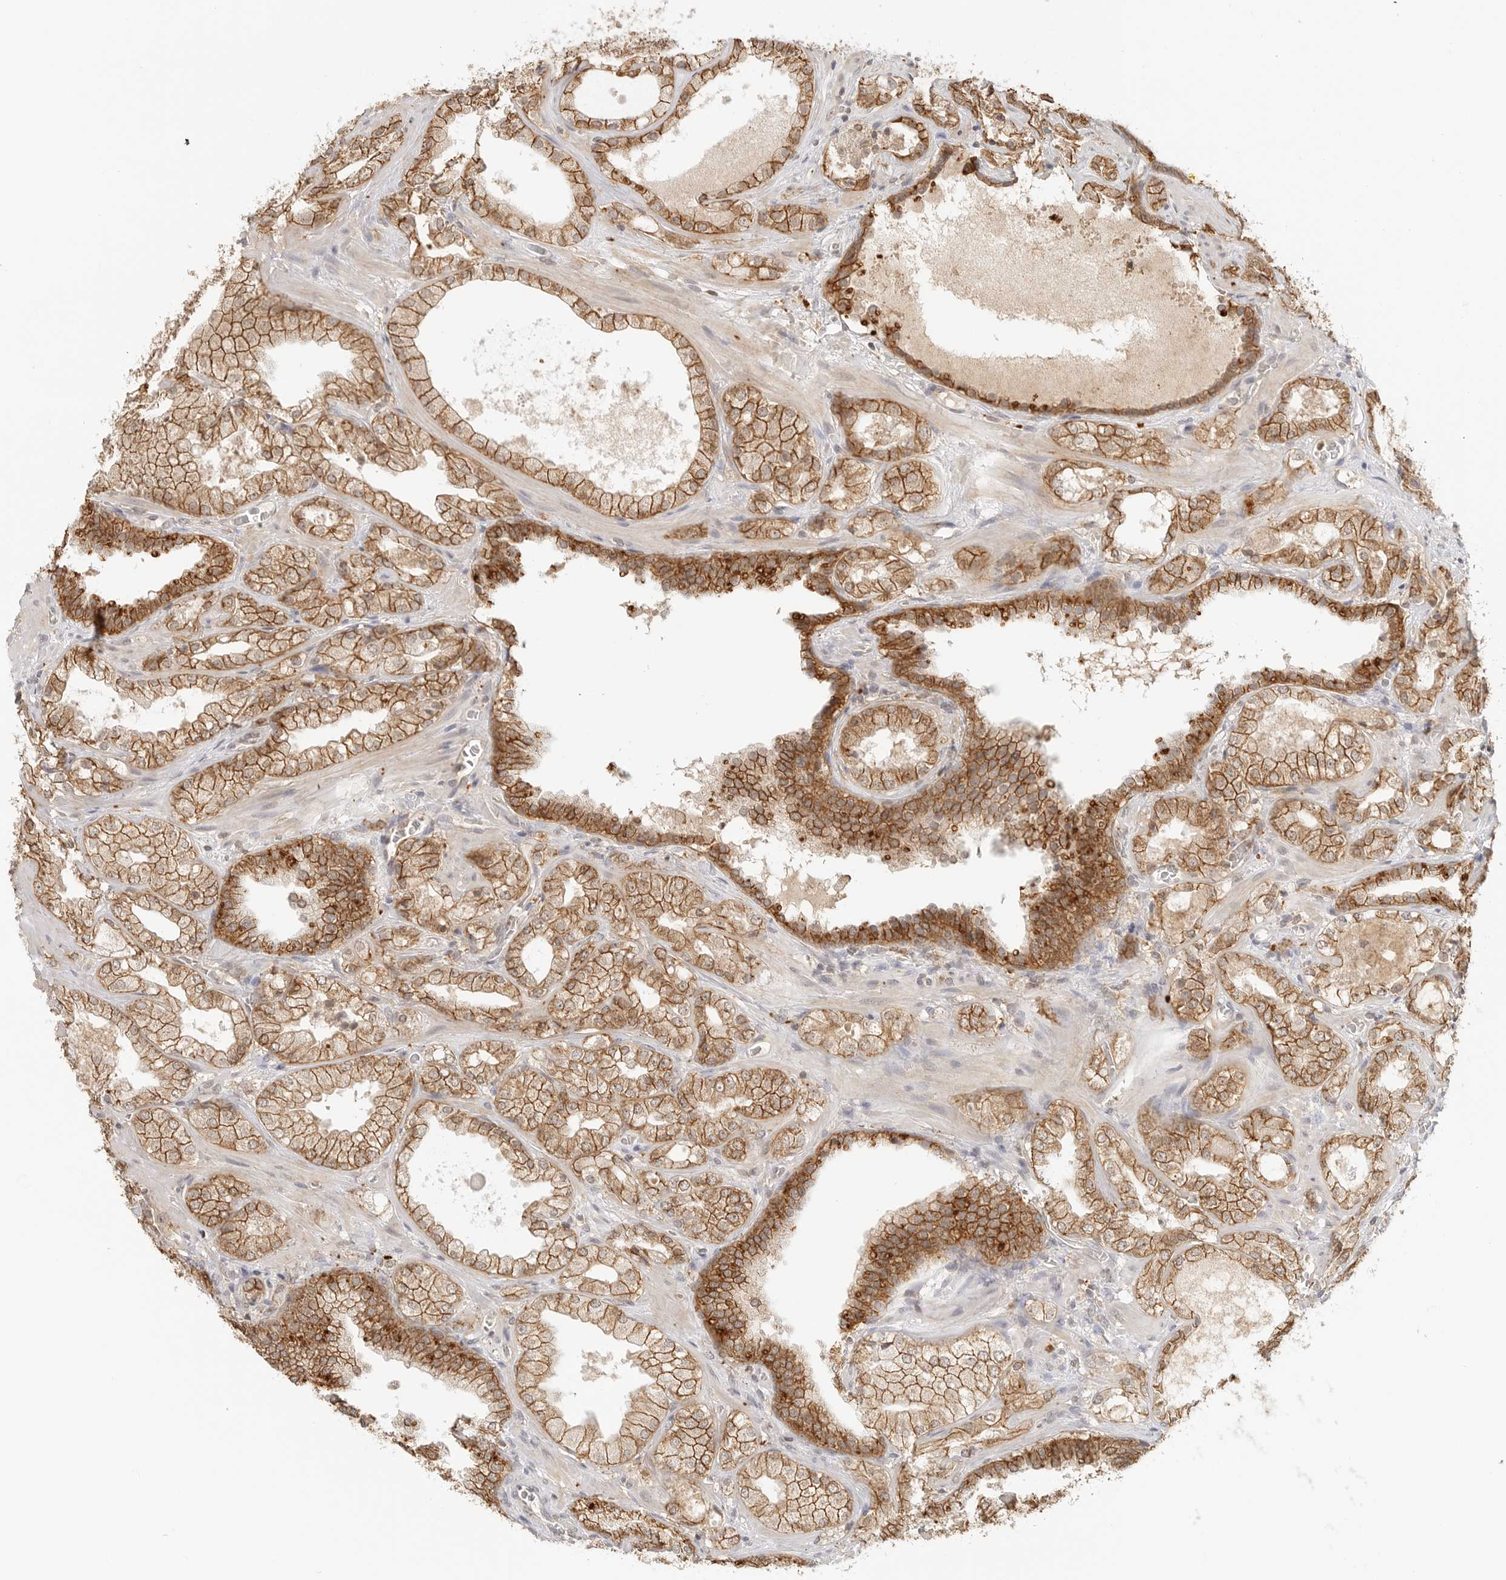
{"staining": {"intensity": "moderate", "quantity": ">75%", "location": "cytoplasmic/membranous"}, "tissue": "prostate cancer", "cell_type": "Tumor cells", "image_type": "cancer", "snomed": [{"axis": "morphology", "description": "Adenocarcinoma, High grade"}, {"axis": "topography", "description": "Prostate"}], "caption": "Prostate high-grade adenocarcinoma tissue exhibits moderate cytoplasmic/membranous expression in approximately >75% of tumor cells Using DAB (3,3'-diaminobenzidine) (brown) and hematoxylin (blue) stains, captured at high magnification using brightfield microscopy.", "gene": "EPHA1", "patient": {"sex": "male", "age": 58}}